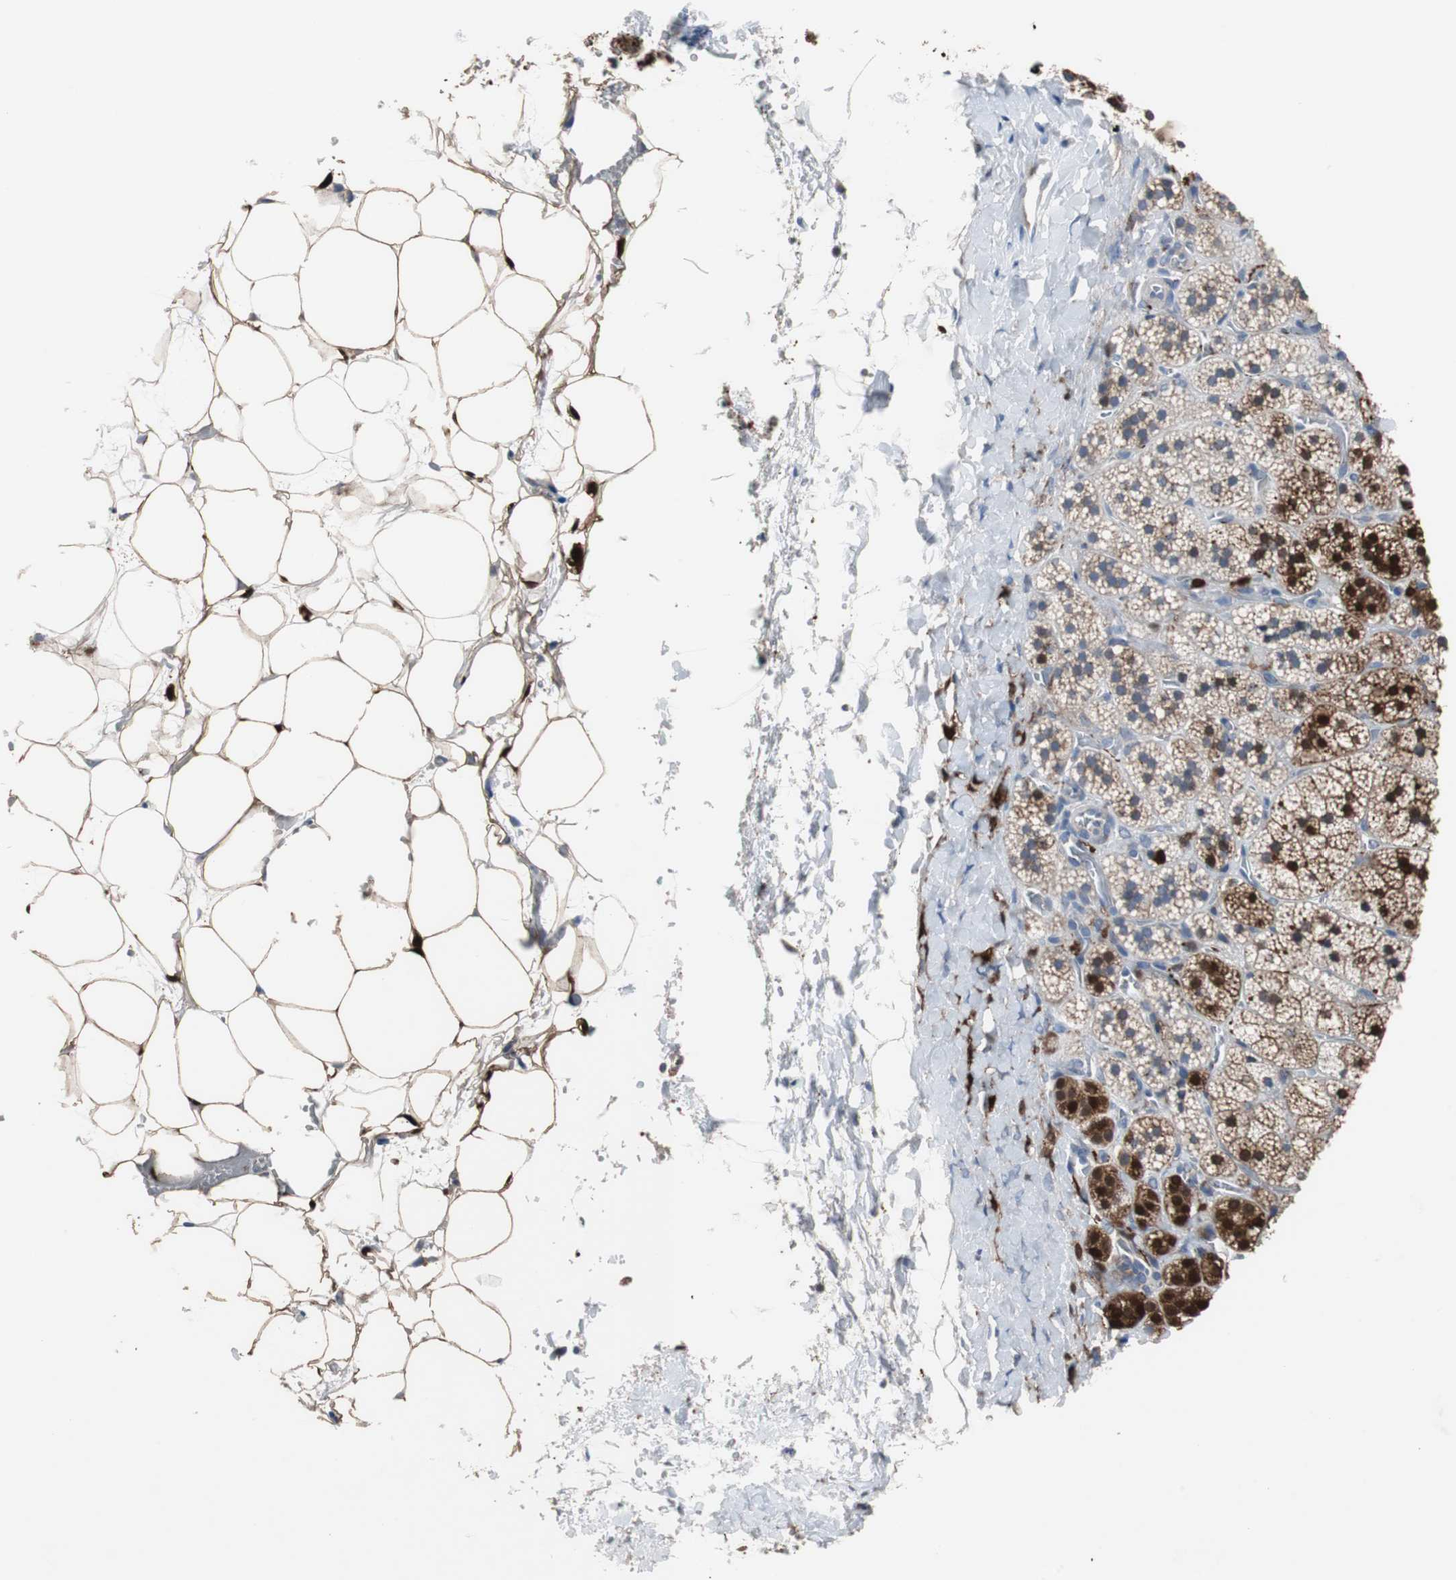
{"staining": {"intensity": "strong", "quantity": ">75%", "location": "cytoplasmic/membranous,nuclear"}, "tissue": "adrenal gland", "cell_type": "Glandular cells", "image_type": "normal", "snomed": [{"axis": "morphology", "description": "Normal tissue, NOS"}, {"axis": "topography", "description": "Adrenal gland"}], "caption": "Unremarkable adrenal gland exhibits strong cytoplasmic/membranous,nuclear positivity in about >75% of glandular cells (DAB IHC with brightfield microscopy, high magnification)..", "gene": "CALB2", "patient": {"sex": "female", "age": 44}}